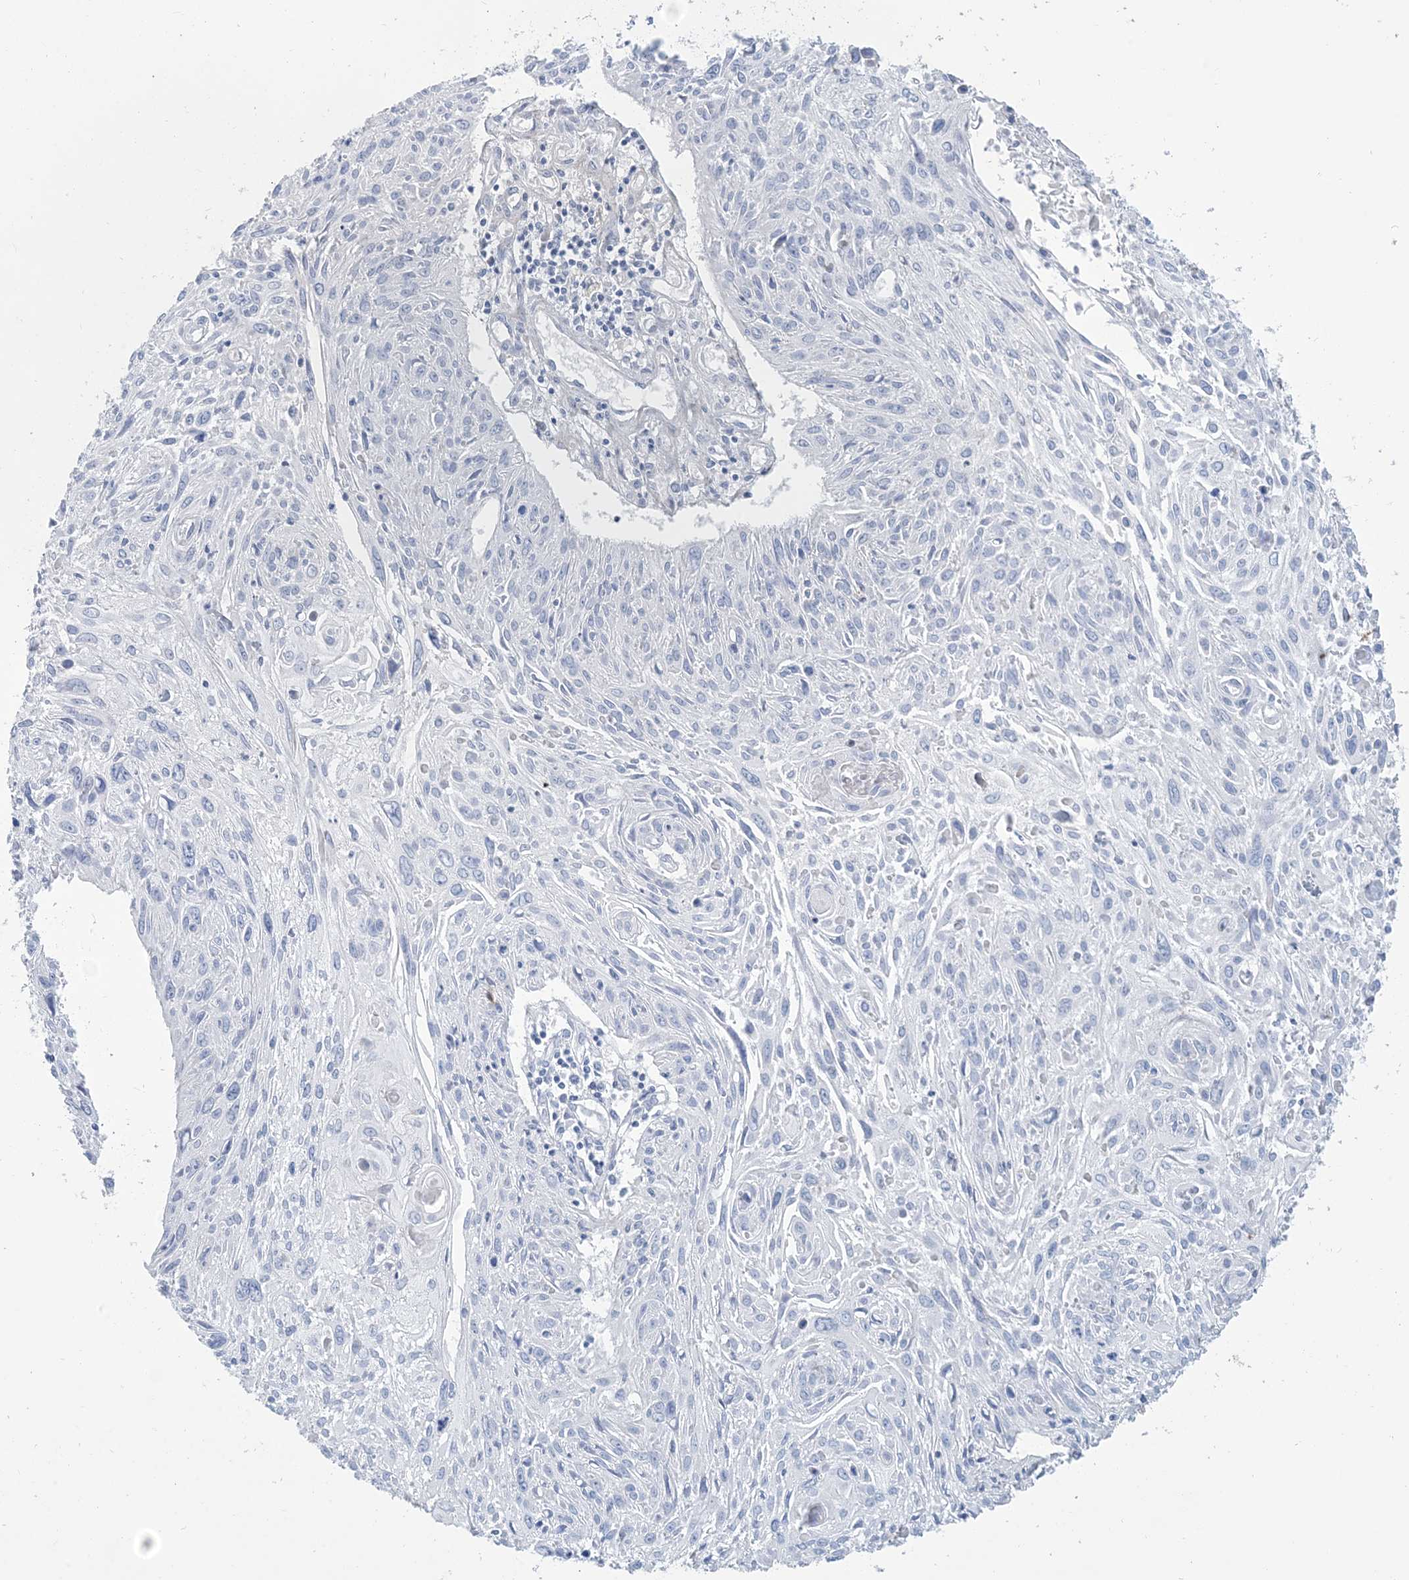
{"staining": {"intensity": "negative", "quantity": "none", "location": "none"}, "tissue": "cervical cancer", "cell_type": "Tumor cells", "image_type": "cancer", "snomed": [{"axis": "morphology", "description": "Squamous cell carcinoma, NOS"}, {"axis": "topography", "description": "Cervix"}], "caption": "Immunohistochemical staining of human cervical cancer (squamous cell carcinoma) reveals no significant expression in tumor cells. (Brightfield microscopy of DAB immunohistochemistry at high magnification).", "gene": "MOXD1", "patient": {"sex": "female", "age": 51}}